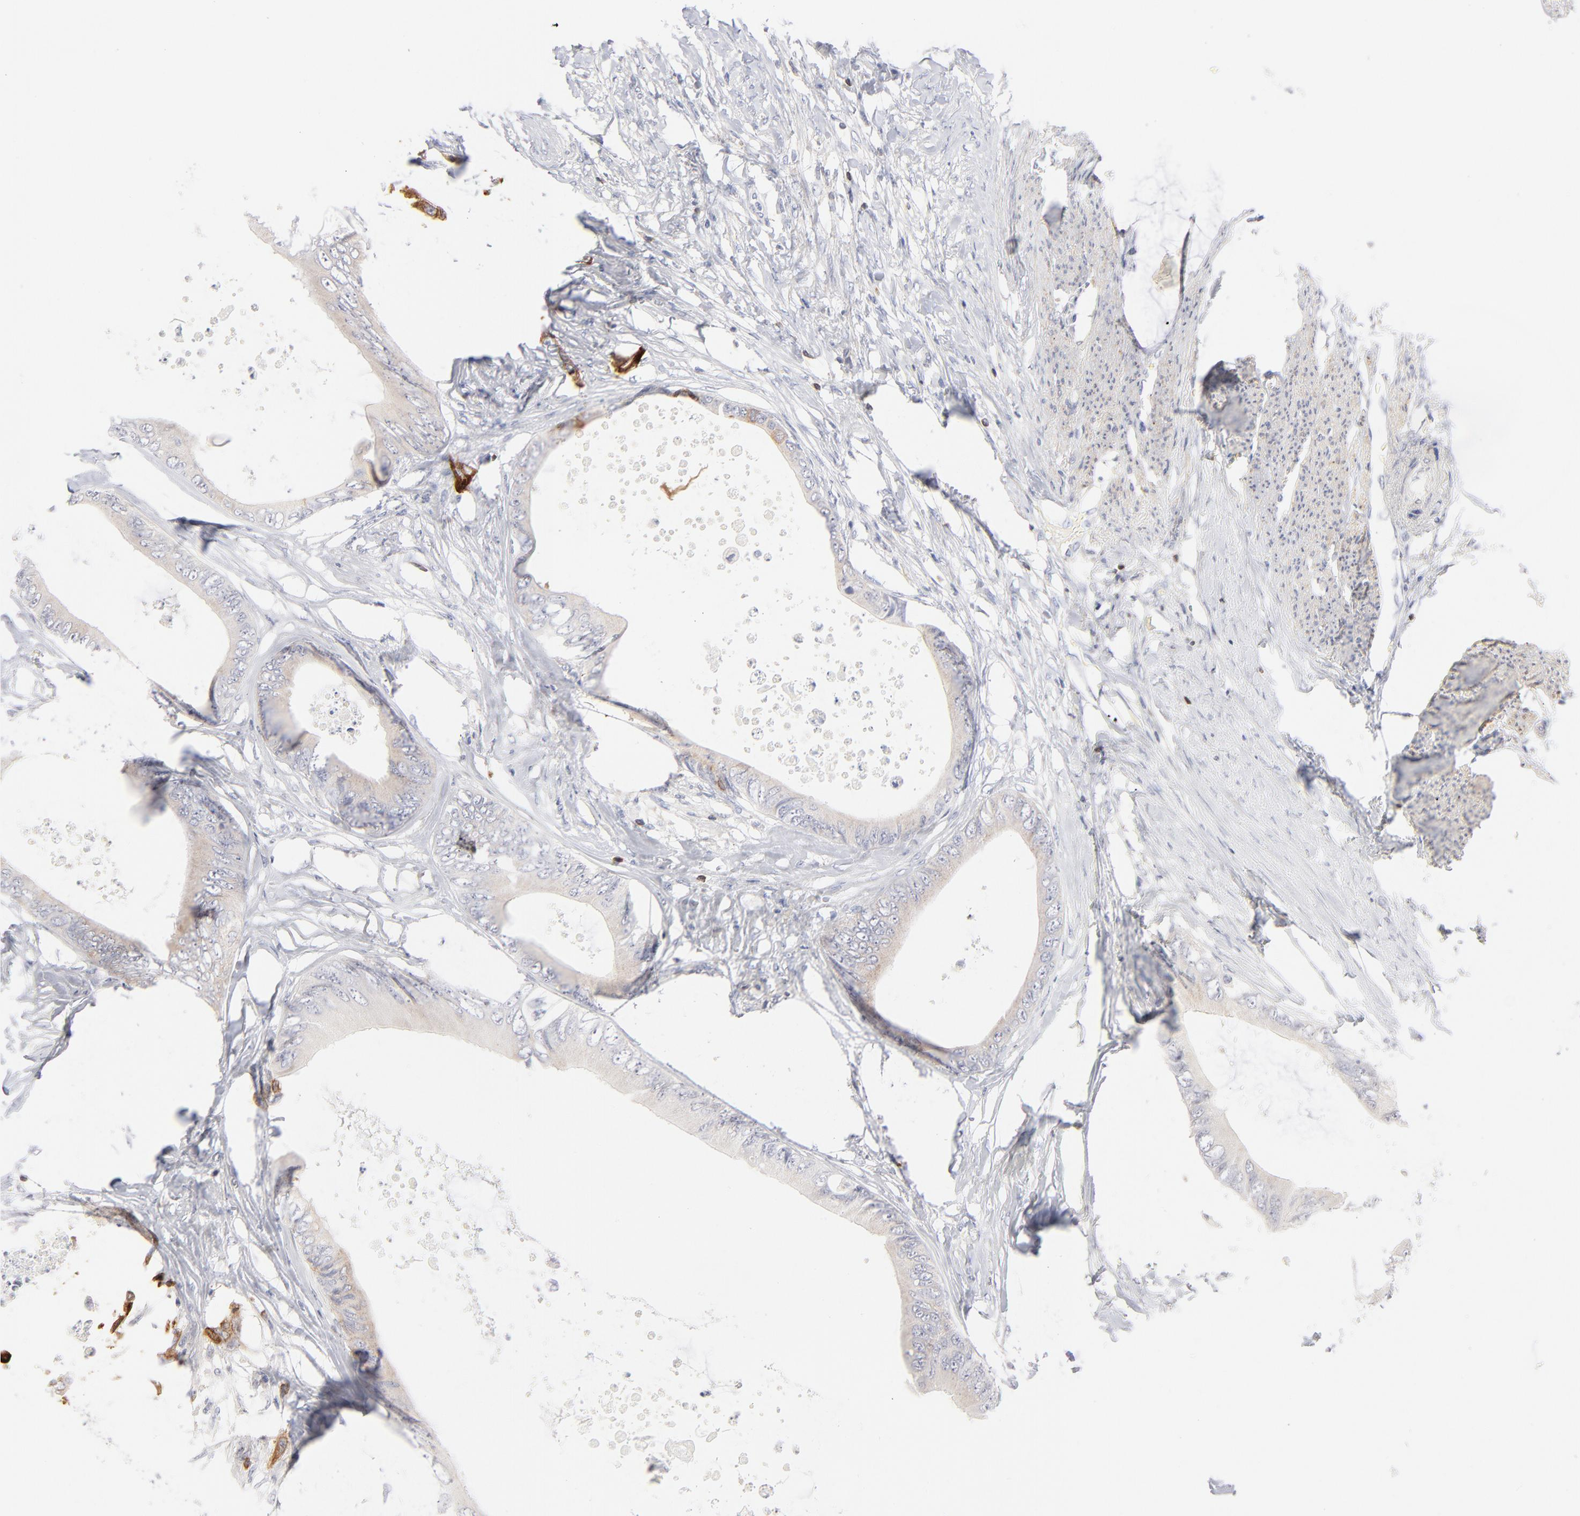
{"staining": {"intensity": "negative", "quantity": "none", "location": "none"}, "tissue": "colorectal cancer", "cell_type": "Tumor cells", "image_type": "cancer", "snomed": [{"axis": "morphology", "description": "Normal tissue, NOS"}, {"axis": "morphology", "description": "Adenocarcinoma, NOS"}, {"axis": "topography", "description": "Rectum"}, {"axis": "topography", "description": "Peripheral nerve tissue"}], "caption": "Protein analysis of colorectal cancer (adenocarcinoma) displays no significant staining in tumor cells.", "gene": "MID1", "patient": {"sex": "female", "age": 77}}